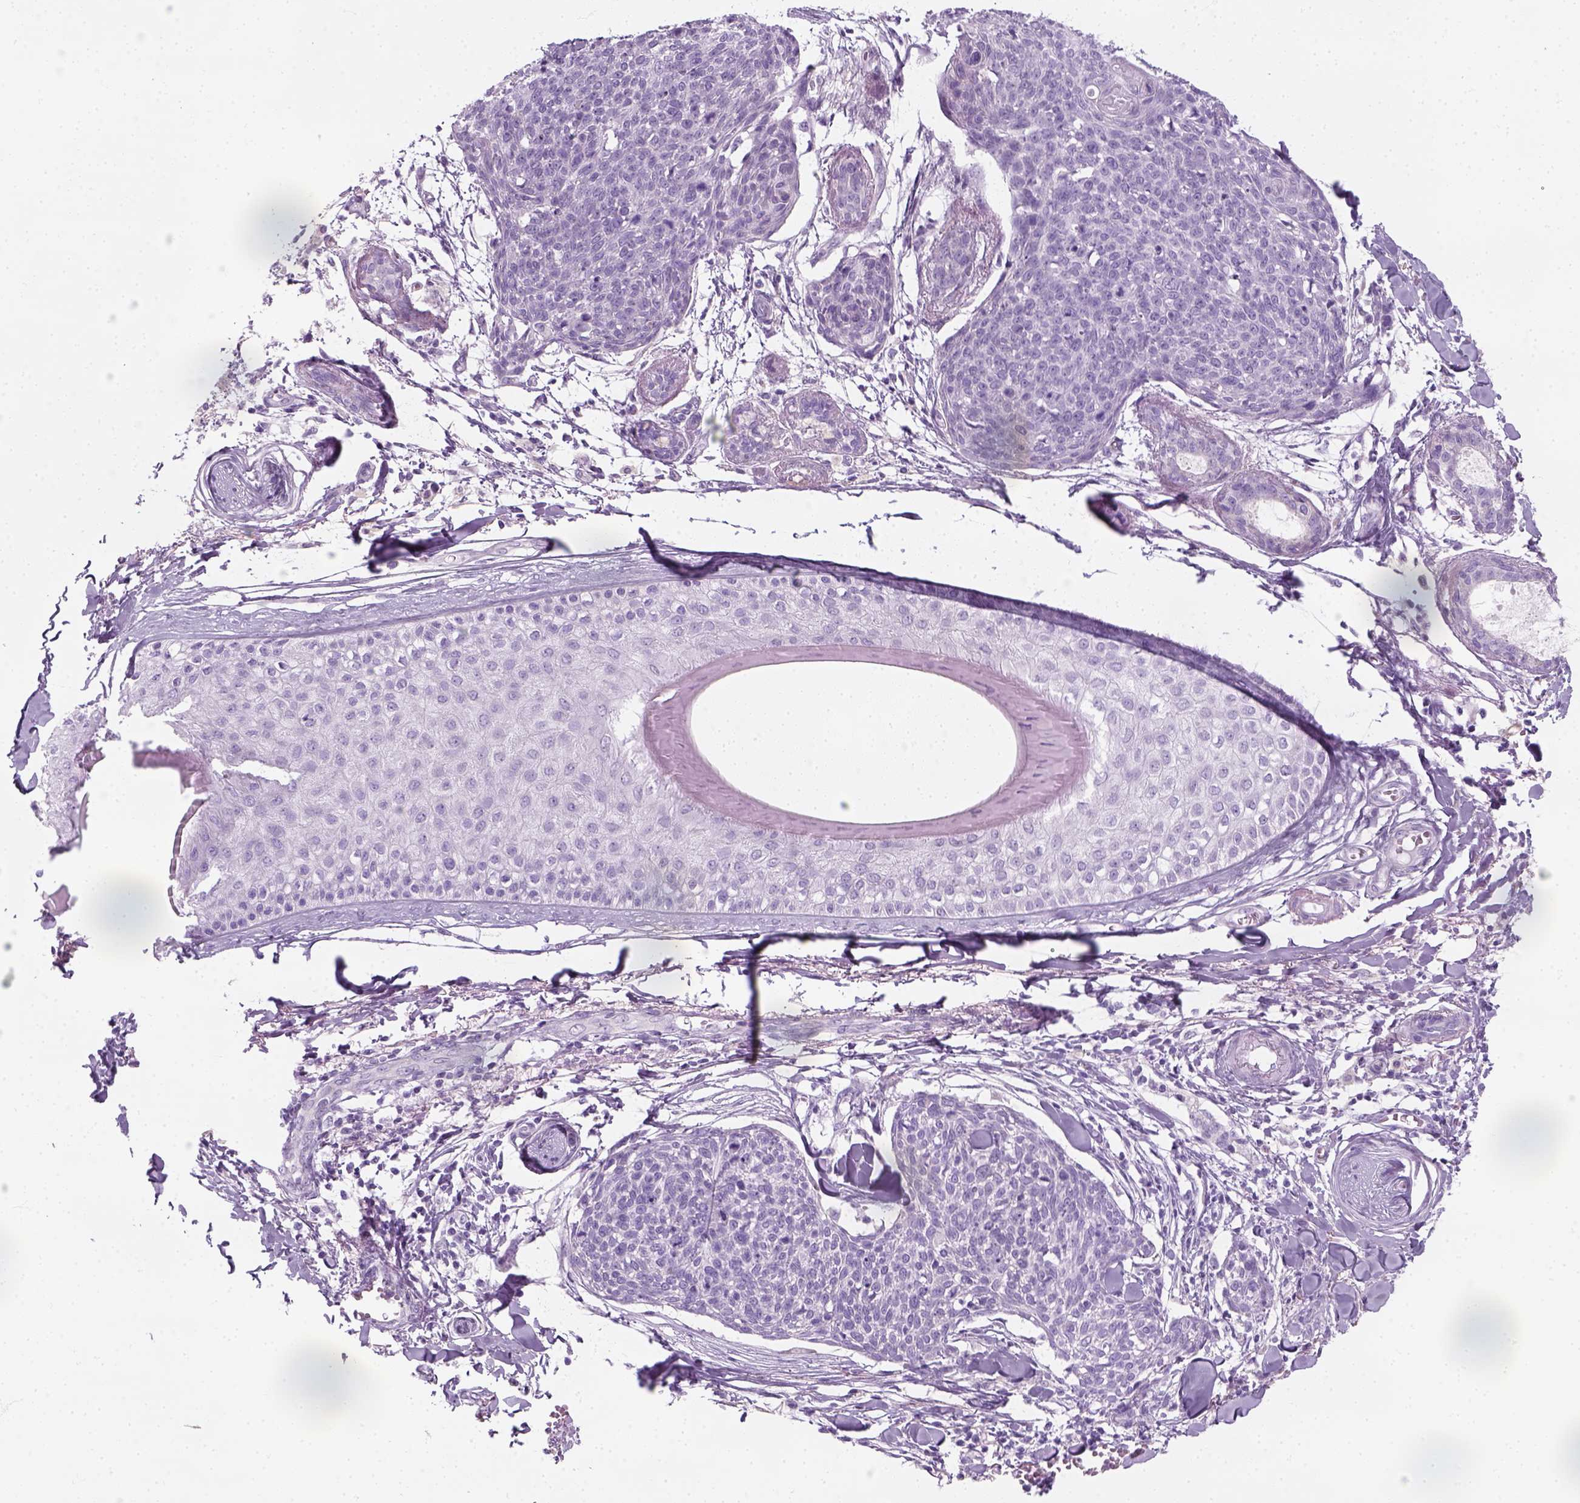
{"staining": {"intensity": "negative", "quantity": "none", "location": "none"}, "tissue": "skin cancer", "cell_type": "Tumor cells", "image_type": "cancer", "snomed": [{"axis": "morphology", "description": "Squamous cell carcinoma, NOS"}, {"axis": "topography", "description": "Skin"}, {"axis": "topography", "description": "Vulva"}], "caption": "Immunohistochemistry (IHC) photomicrograph of neoplastic tissue: human skin cancer stained with DAB (3,3'-diaminobenzidine) reveals no significant protein staining in tumor cells.", "gene": "SLC12A5", "patient": {"sex": "female", "age": 75}}